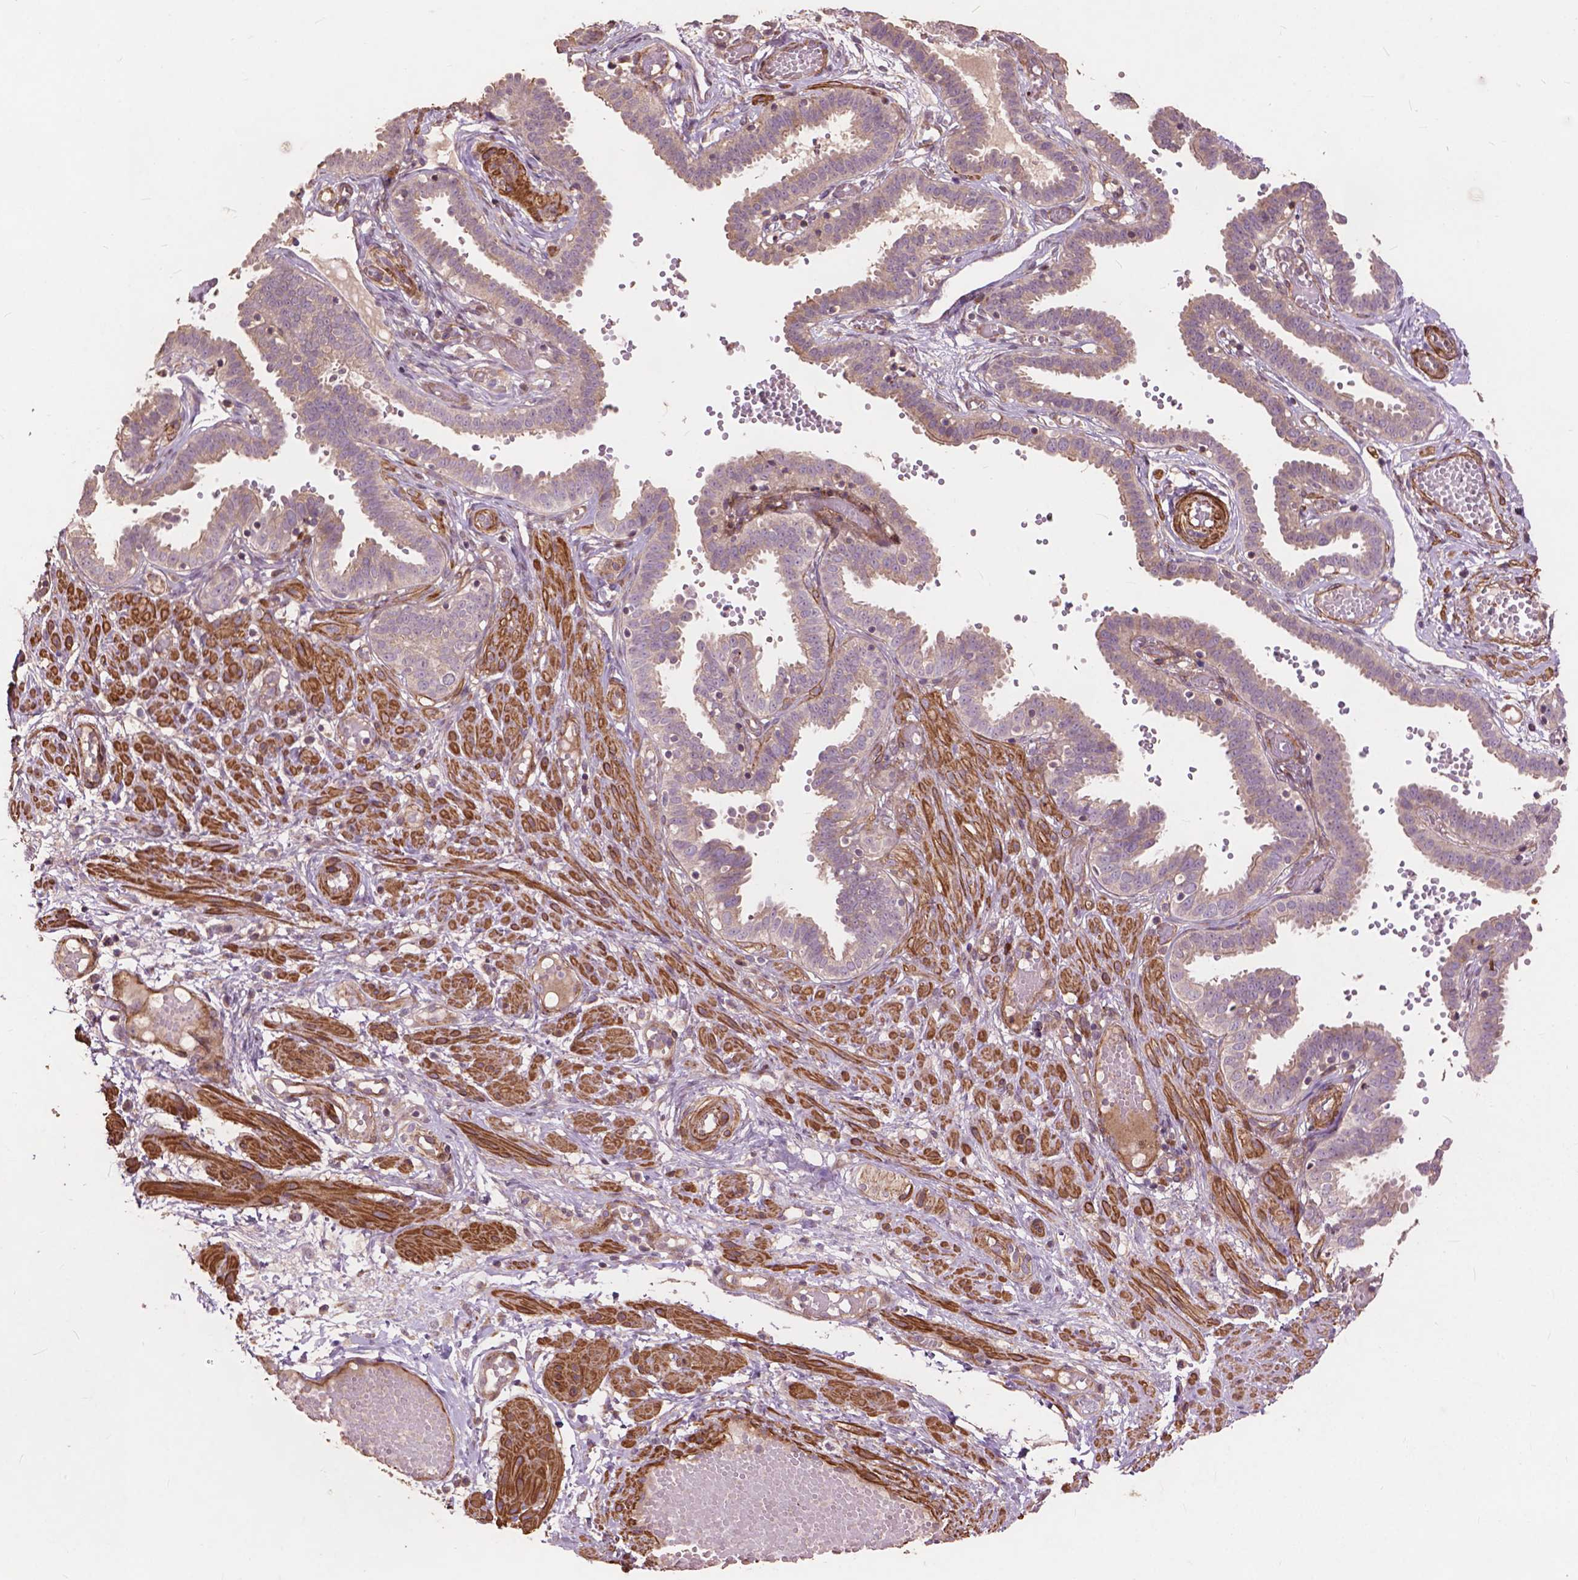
{"staining": {"intensity": "weak", "quantity": "<25%", "location": "cytoplasmic/membranous"}, "tissue": "fallopian tube", "cell_type": "Glandular cells", "image_type": "normal", "snomed": [{"axis": "morphology", "description": "Normal tissue, NOS"}, {"axis": "topography", "description": "Fallopian tube"}], "caption": "Immunohistochemistry (IHC) photomicrograph of unremarkable human fallopian tube stained for a protein (brown), which shows no expression in glandular cells.", "gene": "FNIP1", "patient": {"sex": "female", "age": 37}}